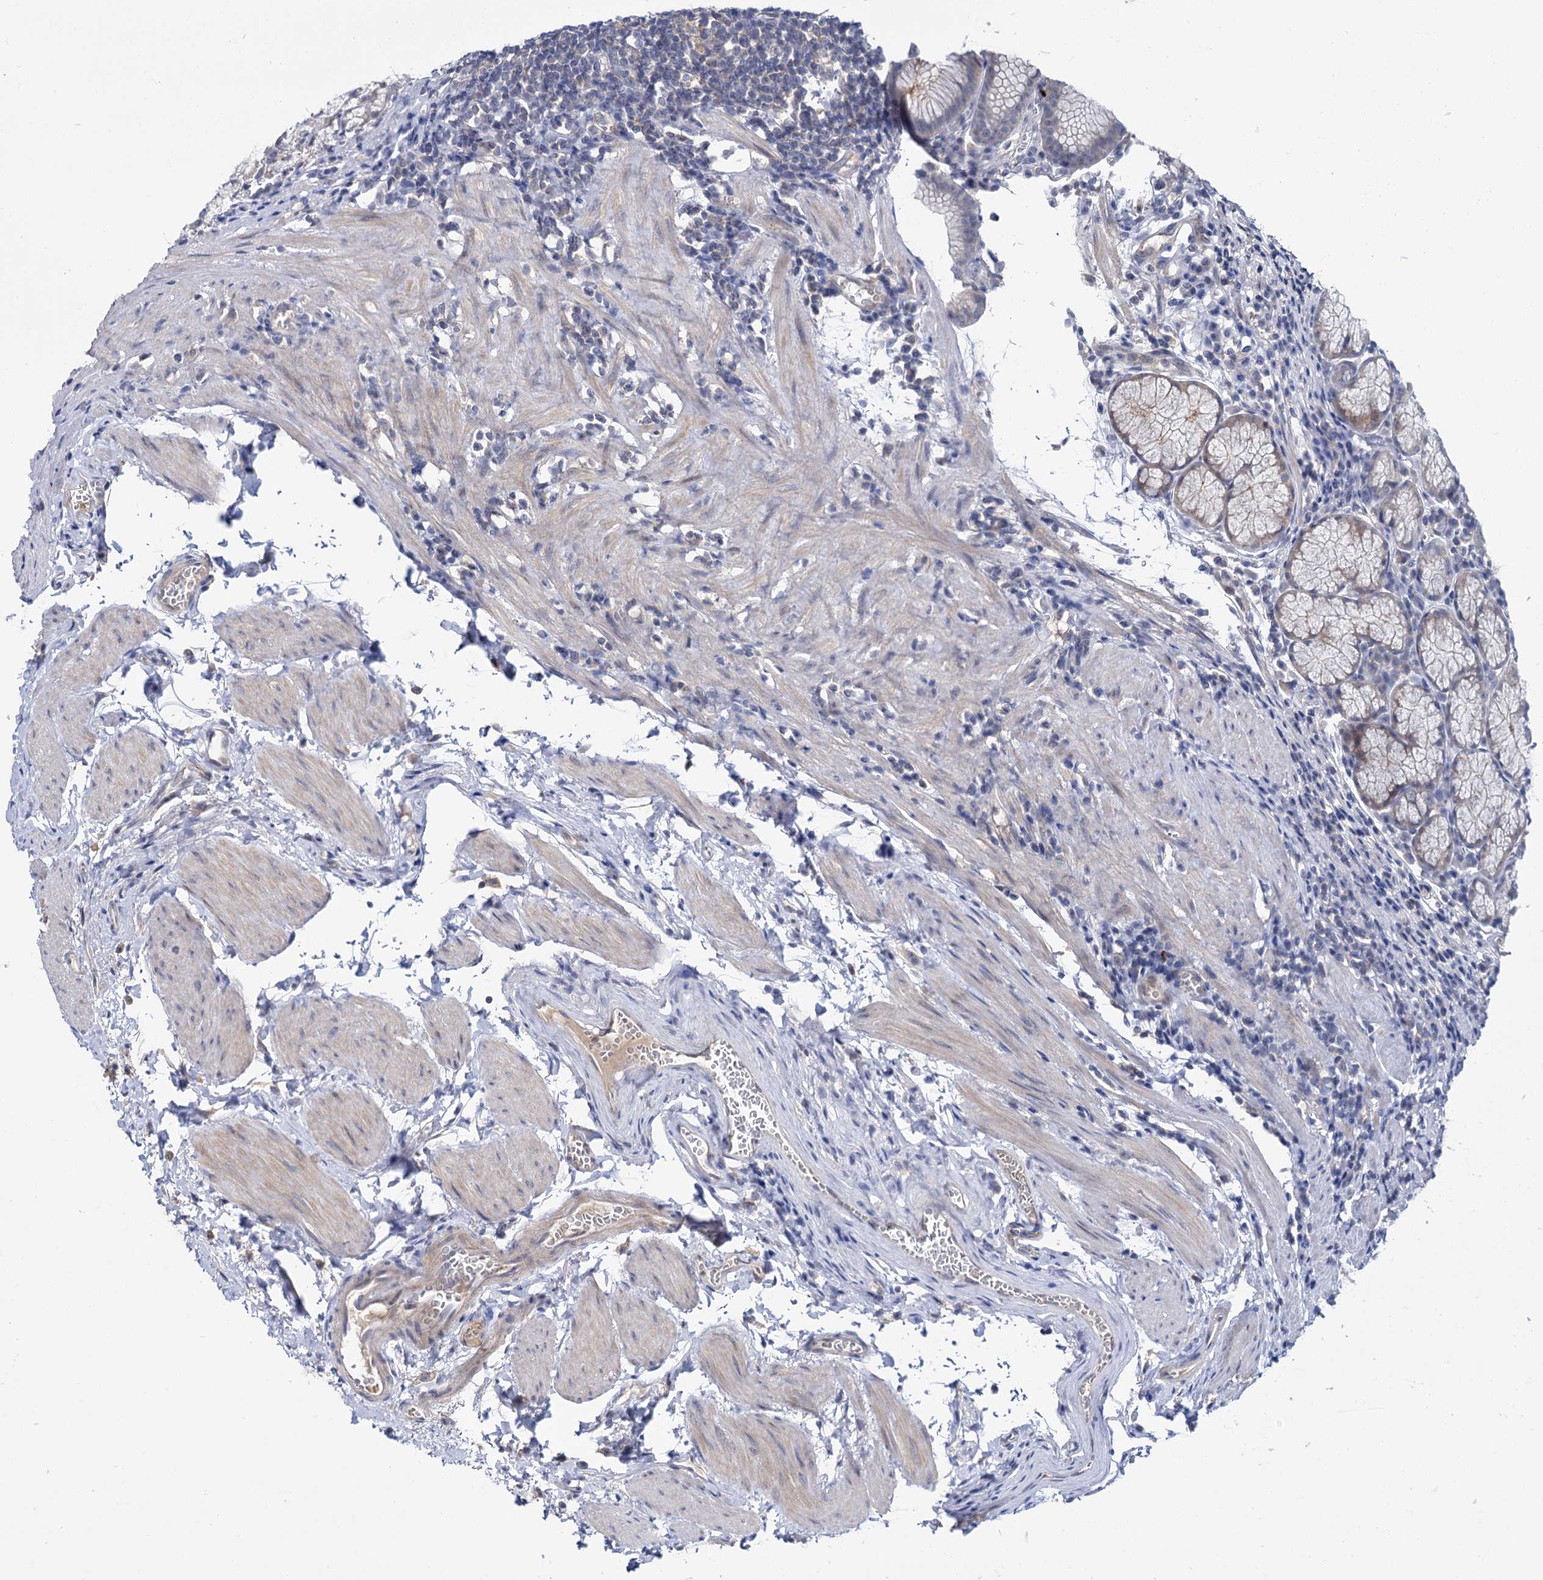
{"staining": {"intensity": "moderate", "quantity": "<25%", "location": "cytoplasmic/membranous"}, "tissue": "stomach", "cell_type": "Glandular cells", "image_type": "normal", "snomed": [{"axis": "morphology", "description": "Normal tissue, NOS"}, {"axis": "topography", "description": "Stomach"}], "caption": "A photomicrograph of human stomach stained for a protein reveals moderate cytoplasmic/membranous brown staining in glandular cells. The staining was performed using DAB (3,3'-diaminobenzidine), with brown indicating positive protein expression. Nuclei are stained blue with hematoxylin.", "gene": "NEK10", "patient": {"sex": "male", "age": 55}}